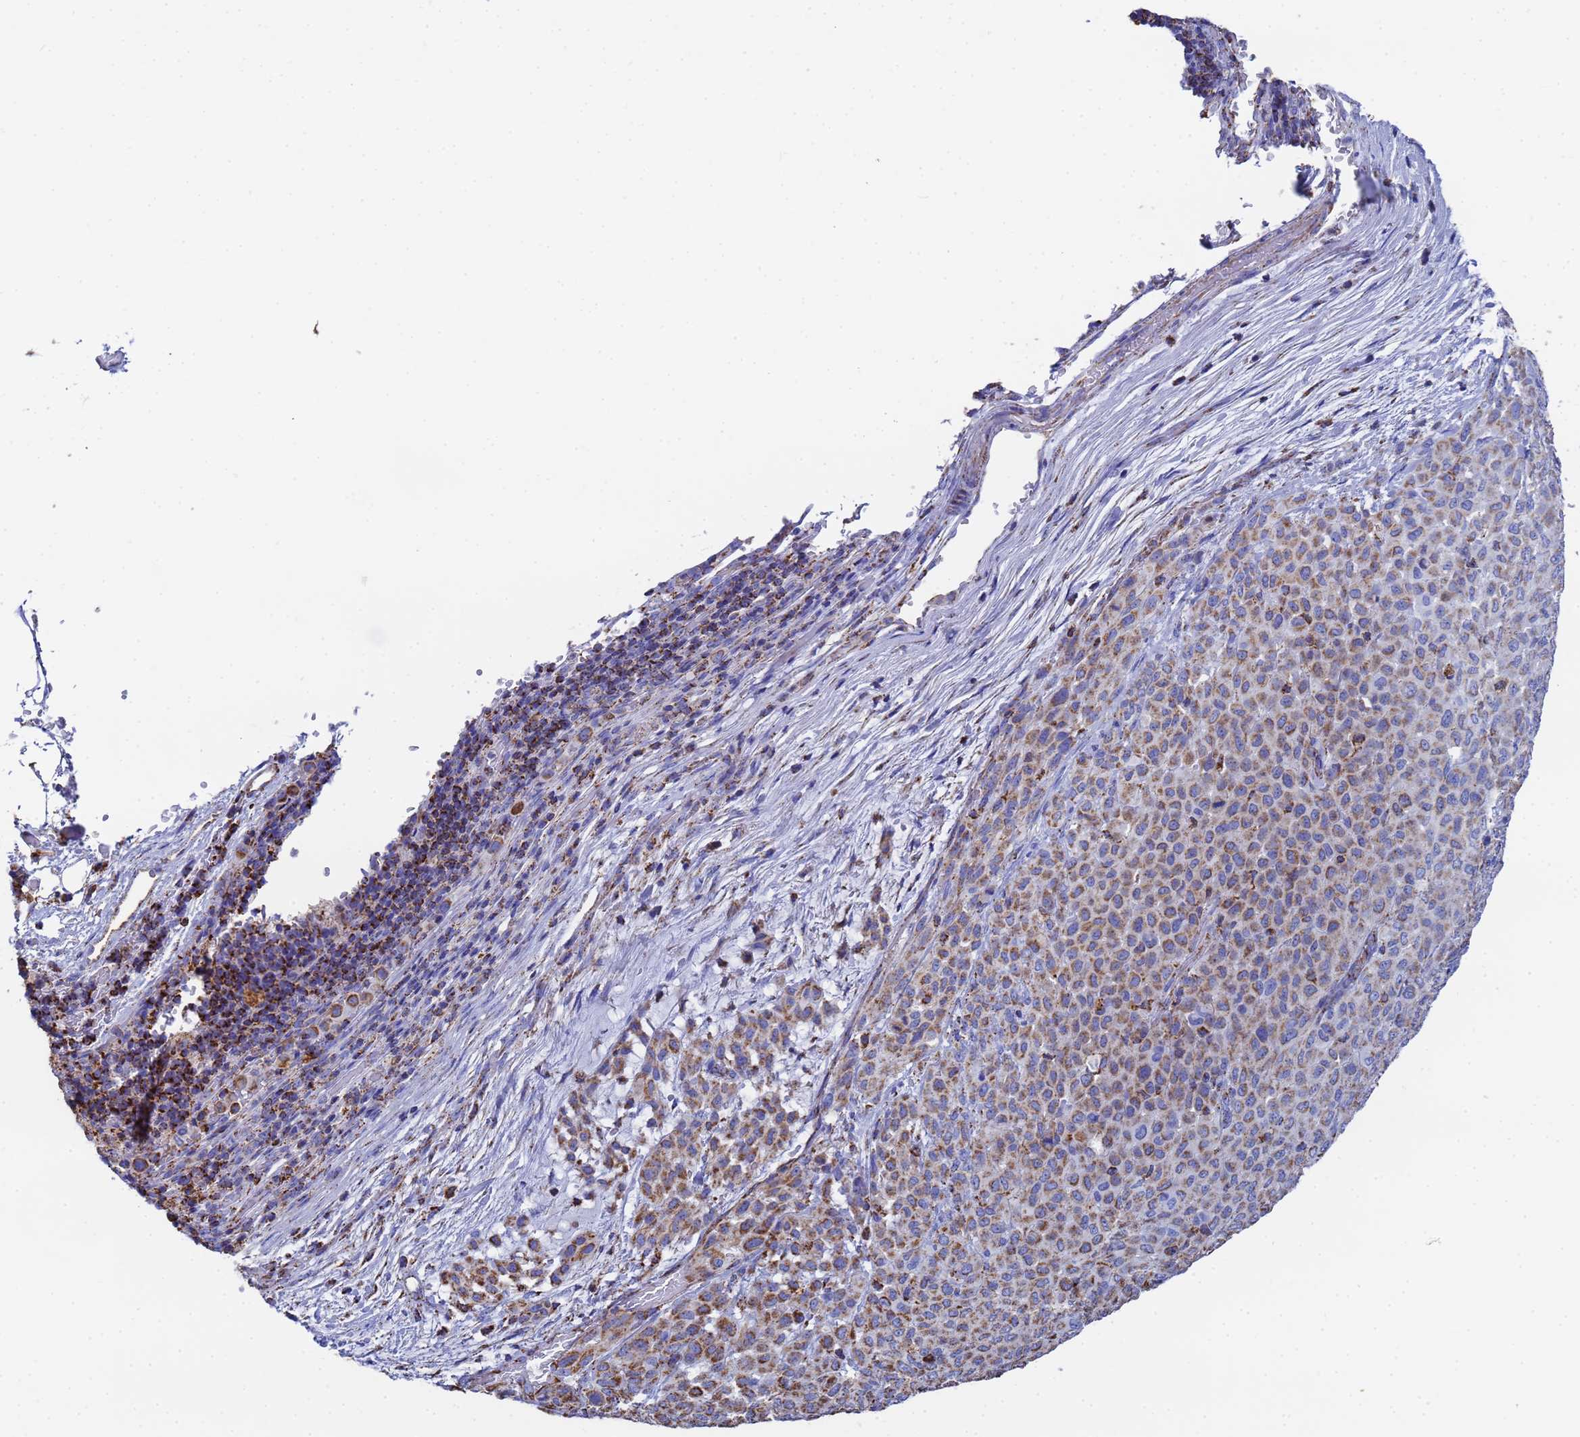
{"staining": {"intensity": "moderate", "quantity": ">75%", "location": "cytoplasmic/membranous"}, "tissue": "melanoma", "cell_type": "Tumor cells", "image_type": "cancer", "snomed": [{"axis": "morphology", "description": "Malignant melanoma, Metastatic site"}, {"axis": "topography", "description": "Skin"}], "caption": "Immunohistochemistry (IHC) staining of melanoma, which displays medium levels of moderate cytoplasmic/membranous positivity in about >75% of tumor cells indicating moderate cytoplasmic/membranous protein staining. The staining was performed using DAB (brown) for protein detection and nuclei were counterstained in hematoxylin (blue).", "gene": "GLUD1", "patient": {"sex": "female", "age": 81}}